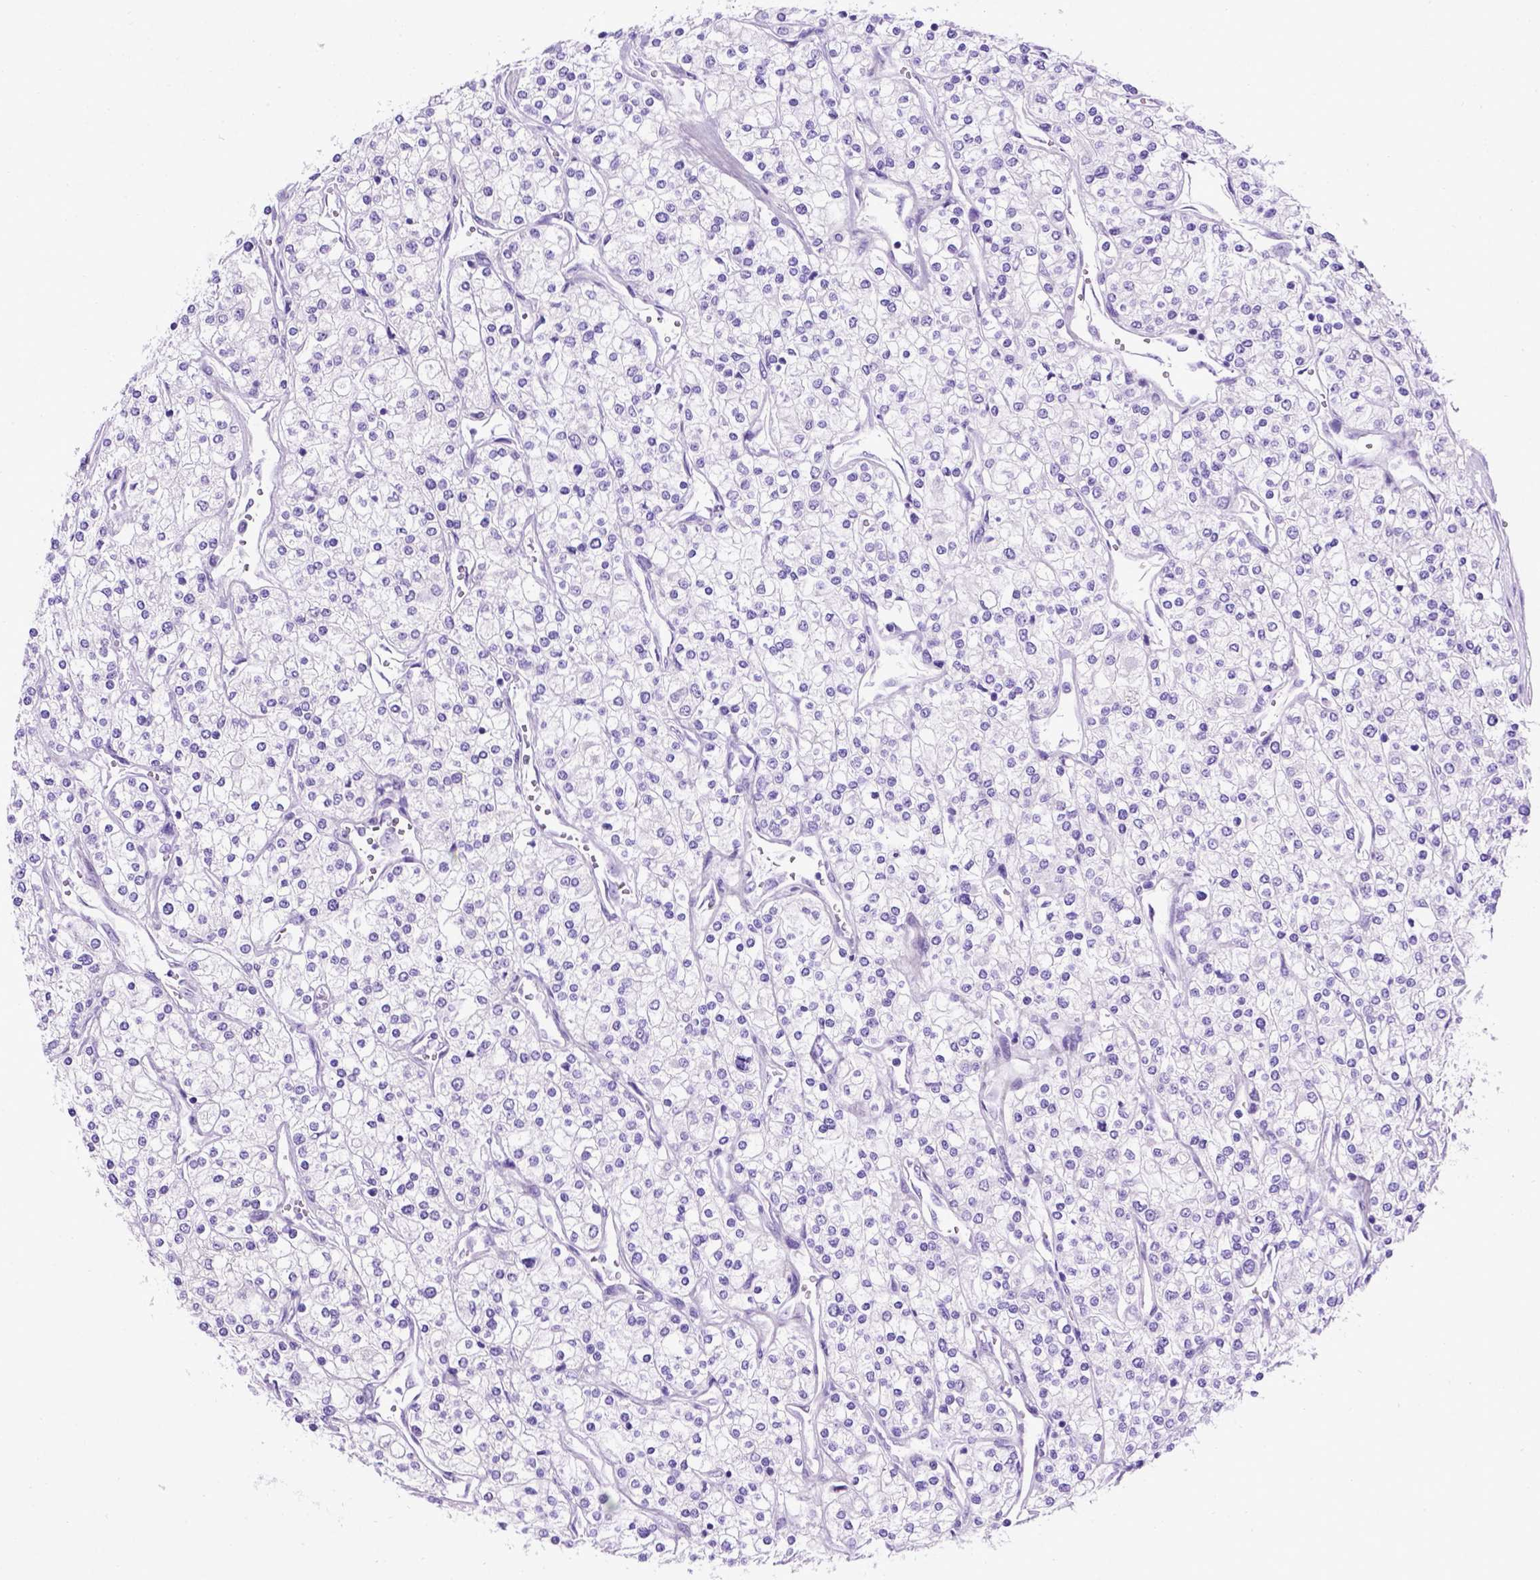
{"staining": {"intensity": "negative", "quantity": "none", "location": "none"}, "tissue": "renal cancer", "cell_type": "Tumor cells", "image_type": "cancer", "snomed": [{"axis": "morphology", "description": "Adenocarcinoma, NOS"}, {"axis": "topography", "description": "Kidney"}], "caption": "High power microscopy histopathology image of an IHC photomicrograph of adenocarcinoma (renal), revealing no significant staining in tumor cells. (DAB immunohistochemistry (IHC) visualized using brightfield microscopy, high magnification).", "gene": "ADAM12", "patient": {"sex": "male", "age": 80}}